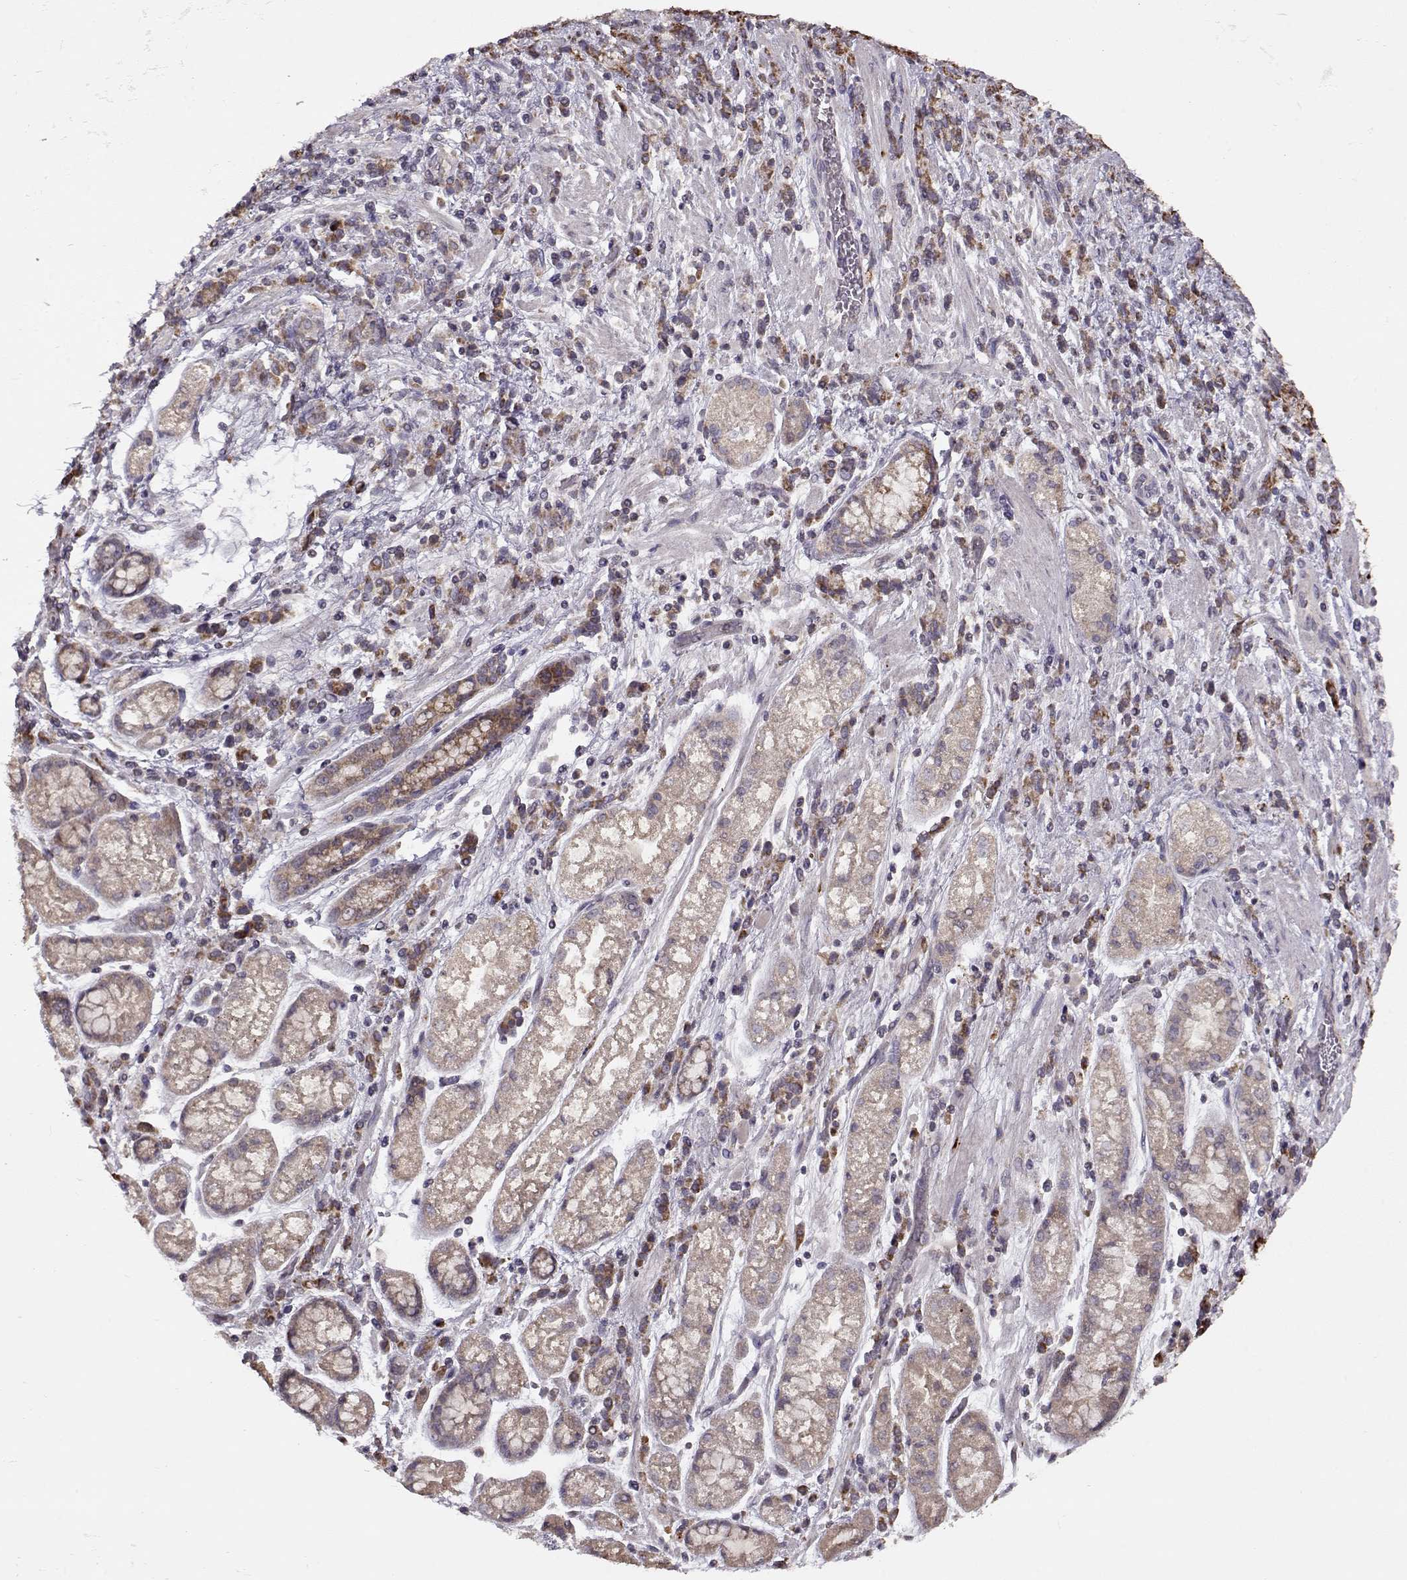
{"staining": {"intensity": "moderate", "quantity": ">75%", "location": "cytoplasmic/membranous"}, "tissue": "stomach cancer", "cell_type": "Tumor cells", "image_type": "cancer", "snomed": [{"axis": "morphology", "description": "Adenocarcinoma, NOS"}, {"axis": "topography", "description": "Stomach"}], "caption": "Tumor cells reveal medium levels of moderate cytoplasmic/membranous positivity in about >75% of cells in stomach cancer.", "gene": "CMTM3", "patient": {"sex": "female", "age": 57}}